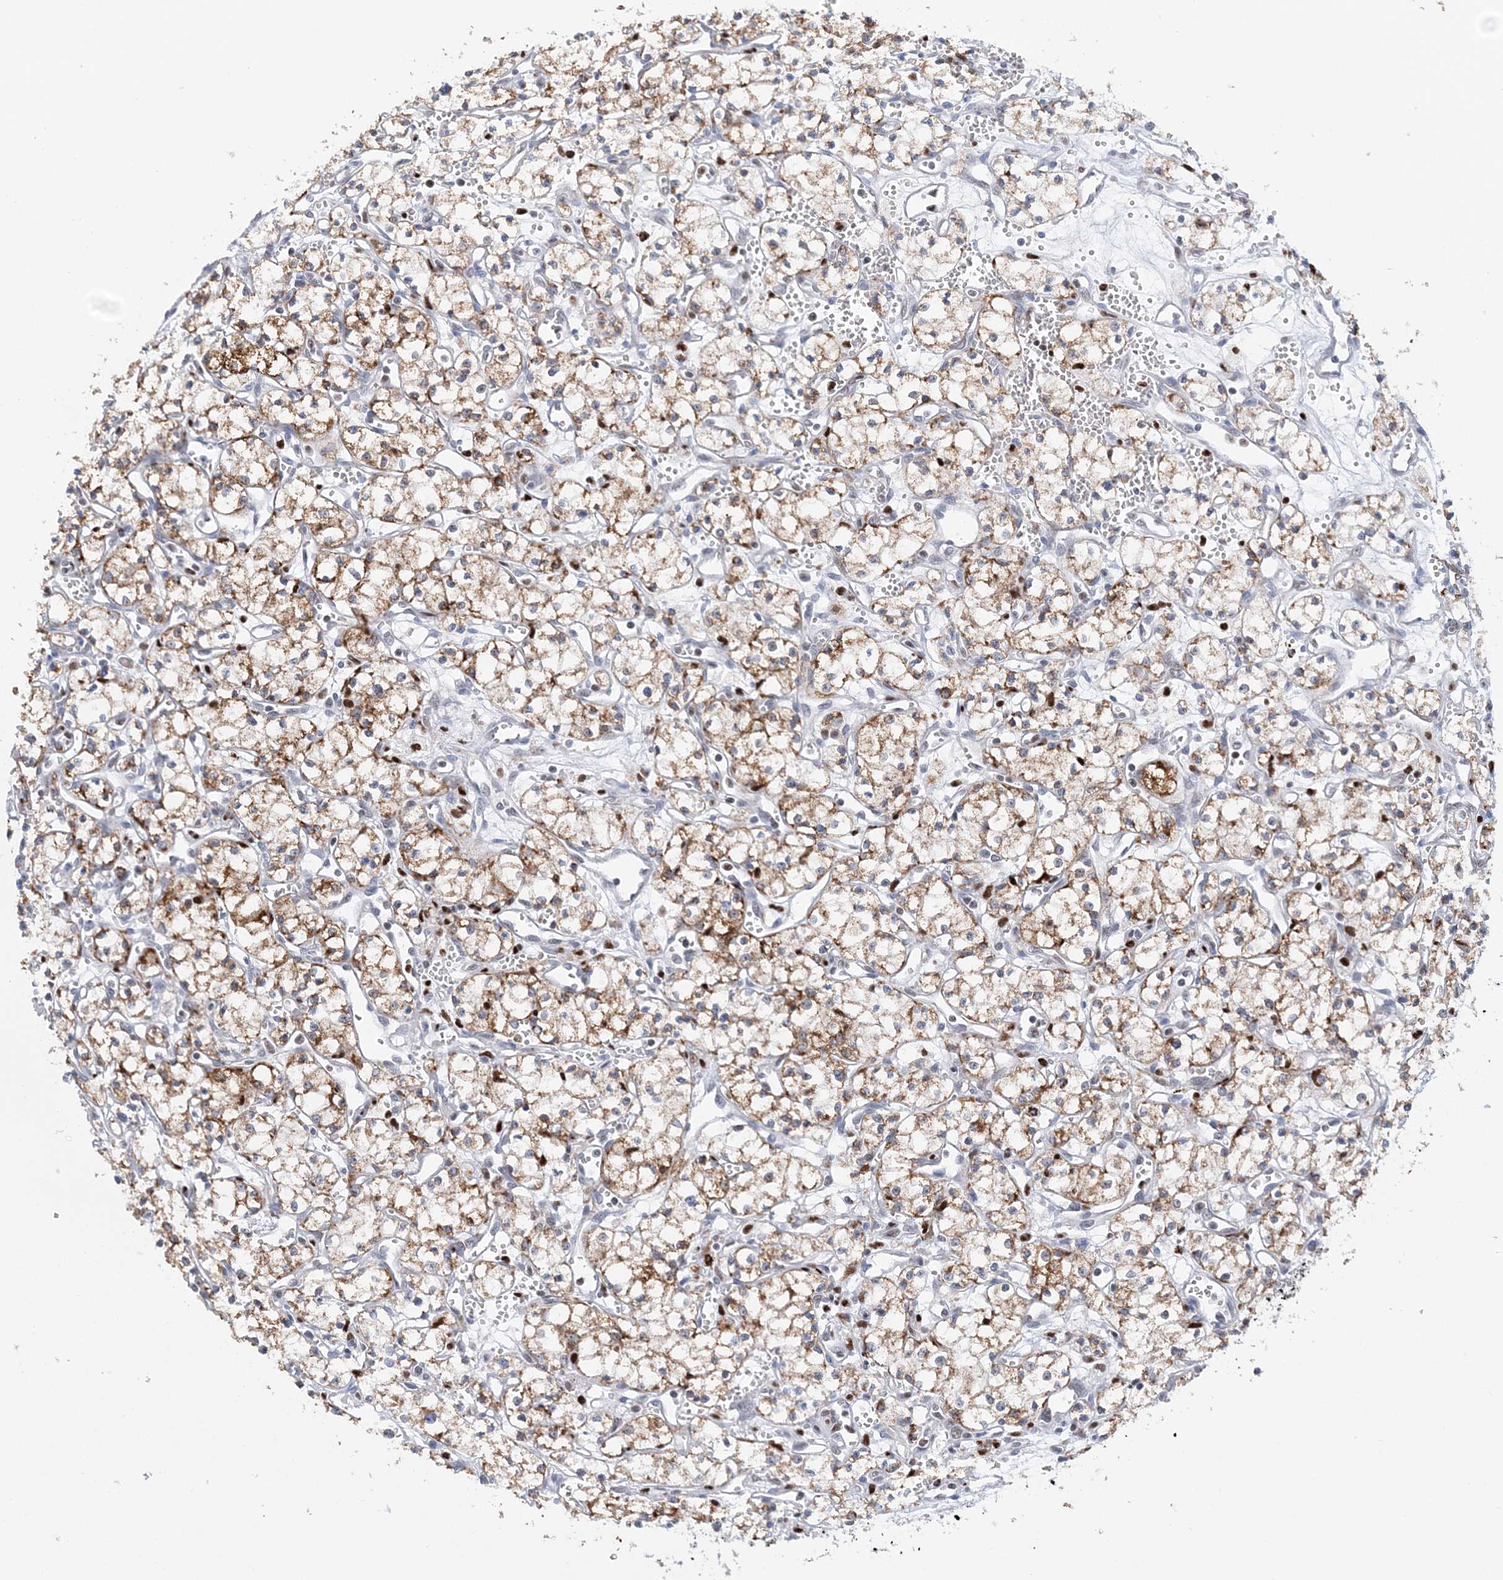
{"staining": {"intensity": "moderate", "quantity": ">75%", "location": "cytoplasmic/membranous"}, "tissue": "renal cancer", "cell_type": "Tumor cells", "image_type": "cancer", "snomed": [{"axis": "morphology", "description": "Adenocarcinoma, NOS"}, {"axis": "topography", "description": "Kidney"}], "caption": "A high-resolution image shows IHC staining of renal adenocarcinoma, which displays moderate cytoplasmic/membranous staining in approximately >75% of tumor cells.", "gene": "NIT2", "patient": {"sex": "male", "age": 59}}